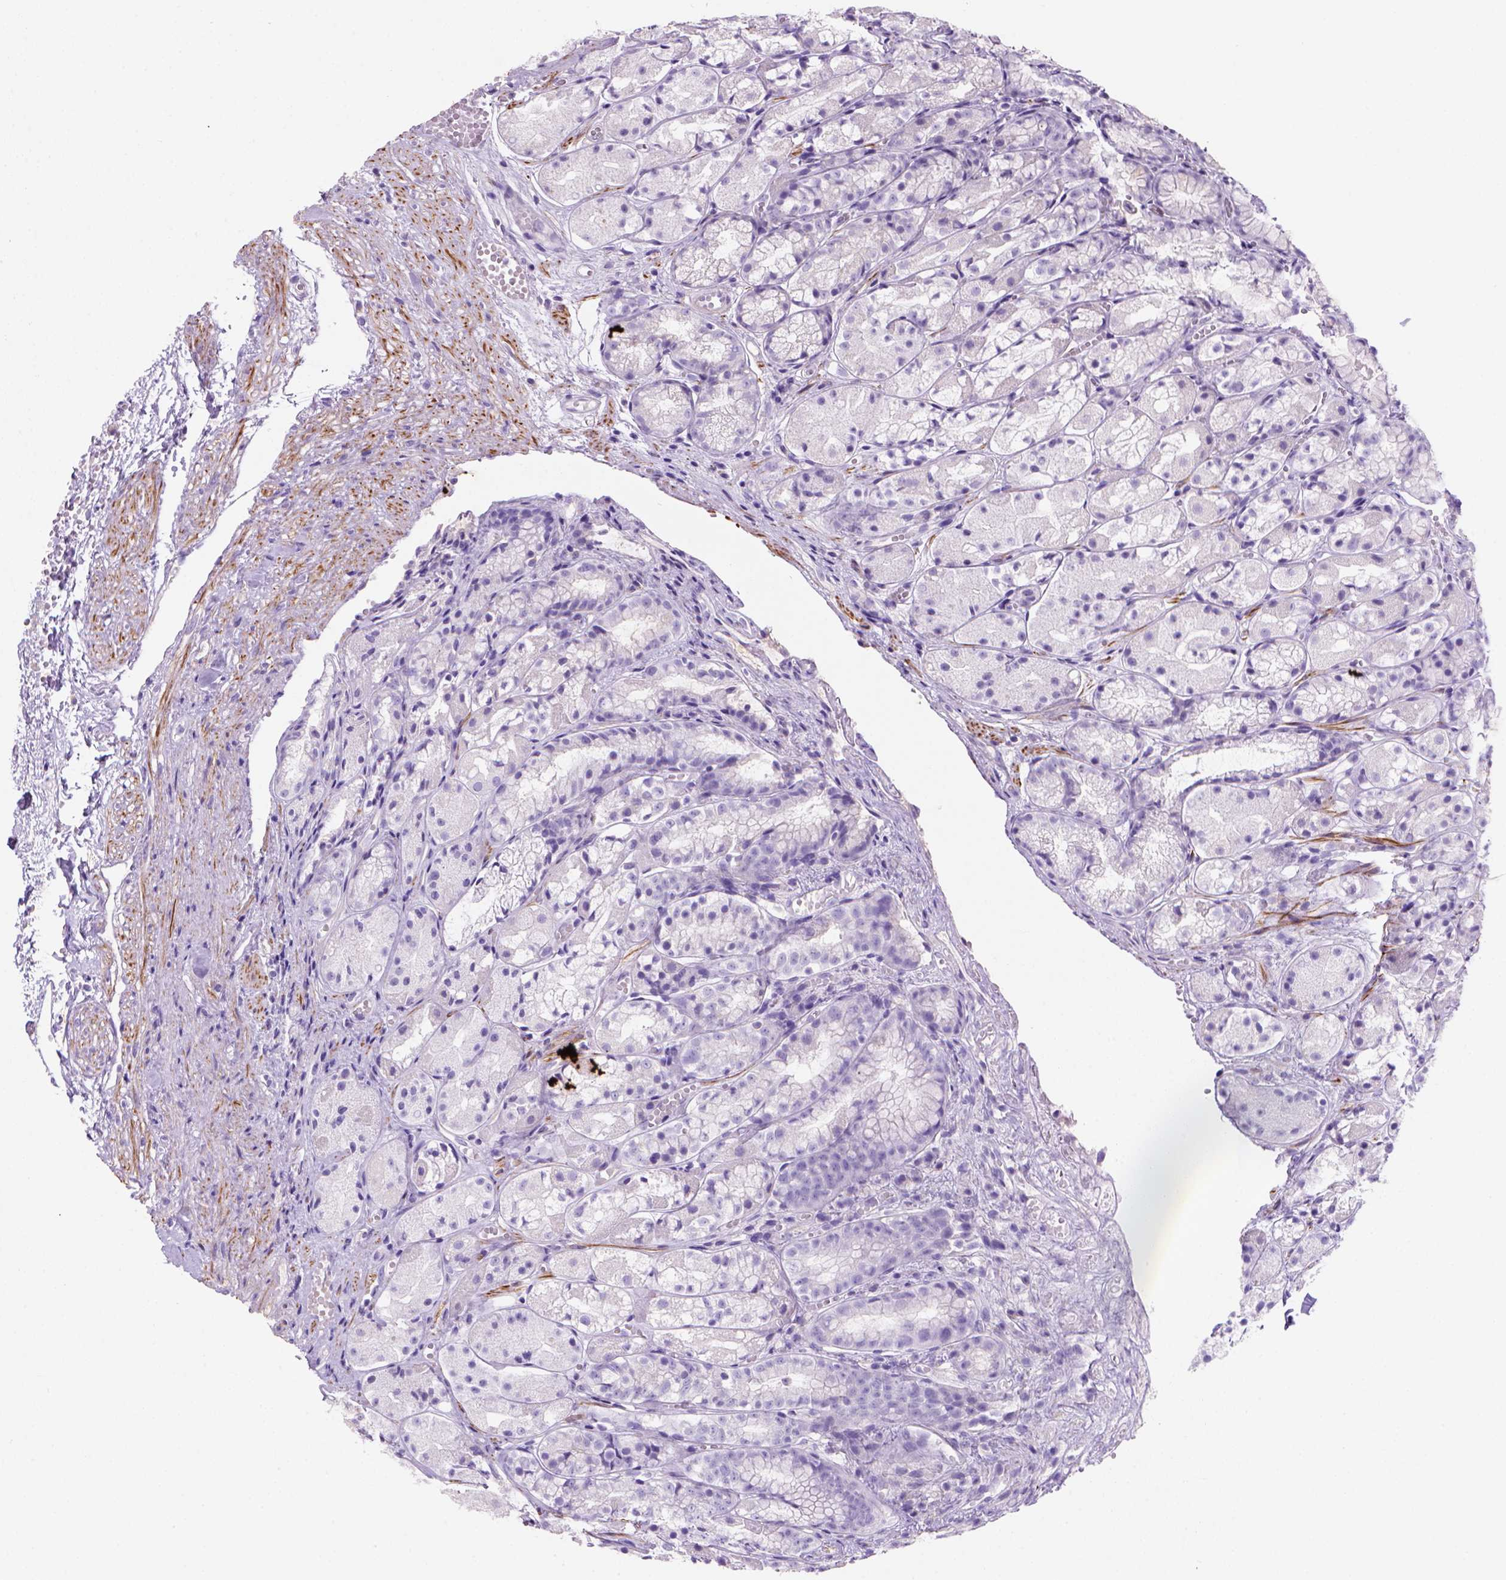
{"staining": {"intensity": "negative", "quantity": "none", "location": "none"}, "tissue": "stomach", "cell_type": "Glandular cells", "image_type": "normal", "snomed": [{"axis": "morphology", "description": "Normal tissue, NOS"}, {"axis": "topography", "description": "Stomach"}], "caption": "The micrograph exhibits no significant staining in glandular cells of stomach. (DAB immunohistochemistry (IHC) with hematoxylin counter stain).", "gene": "ARHGEF33", "patient": {"sex": "male", "age": 70}}